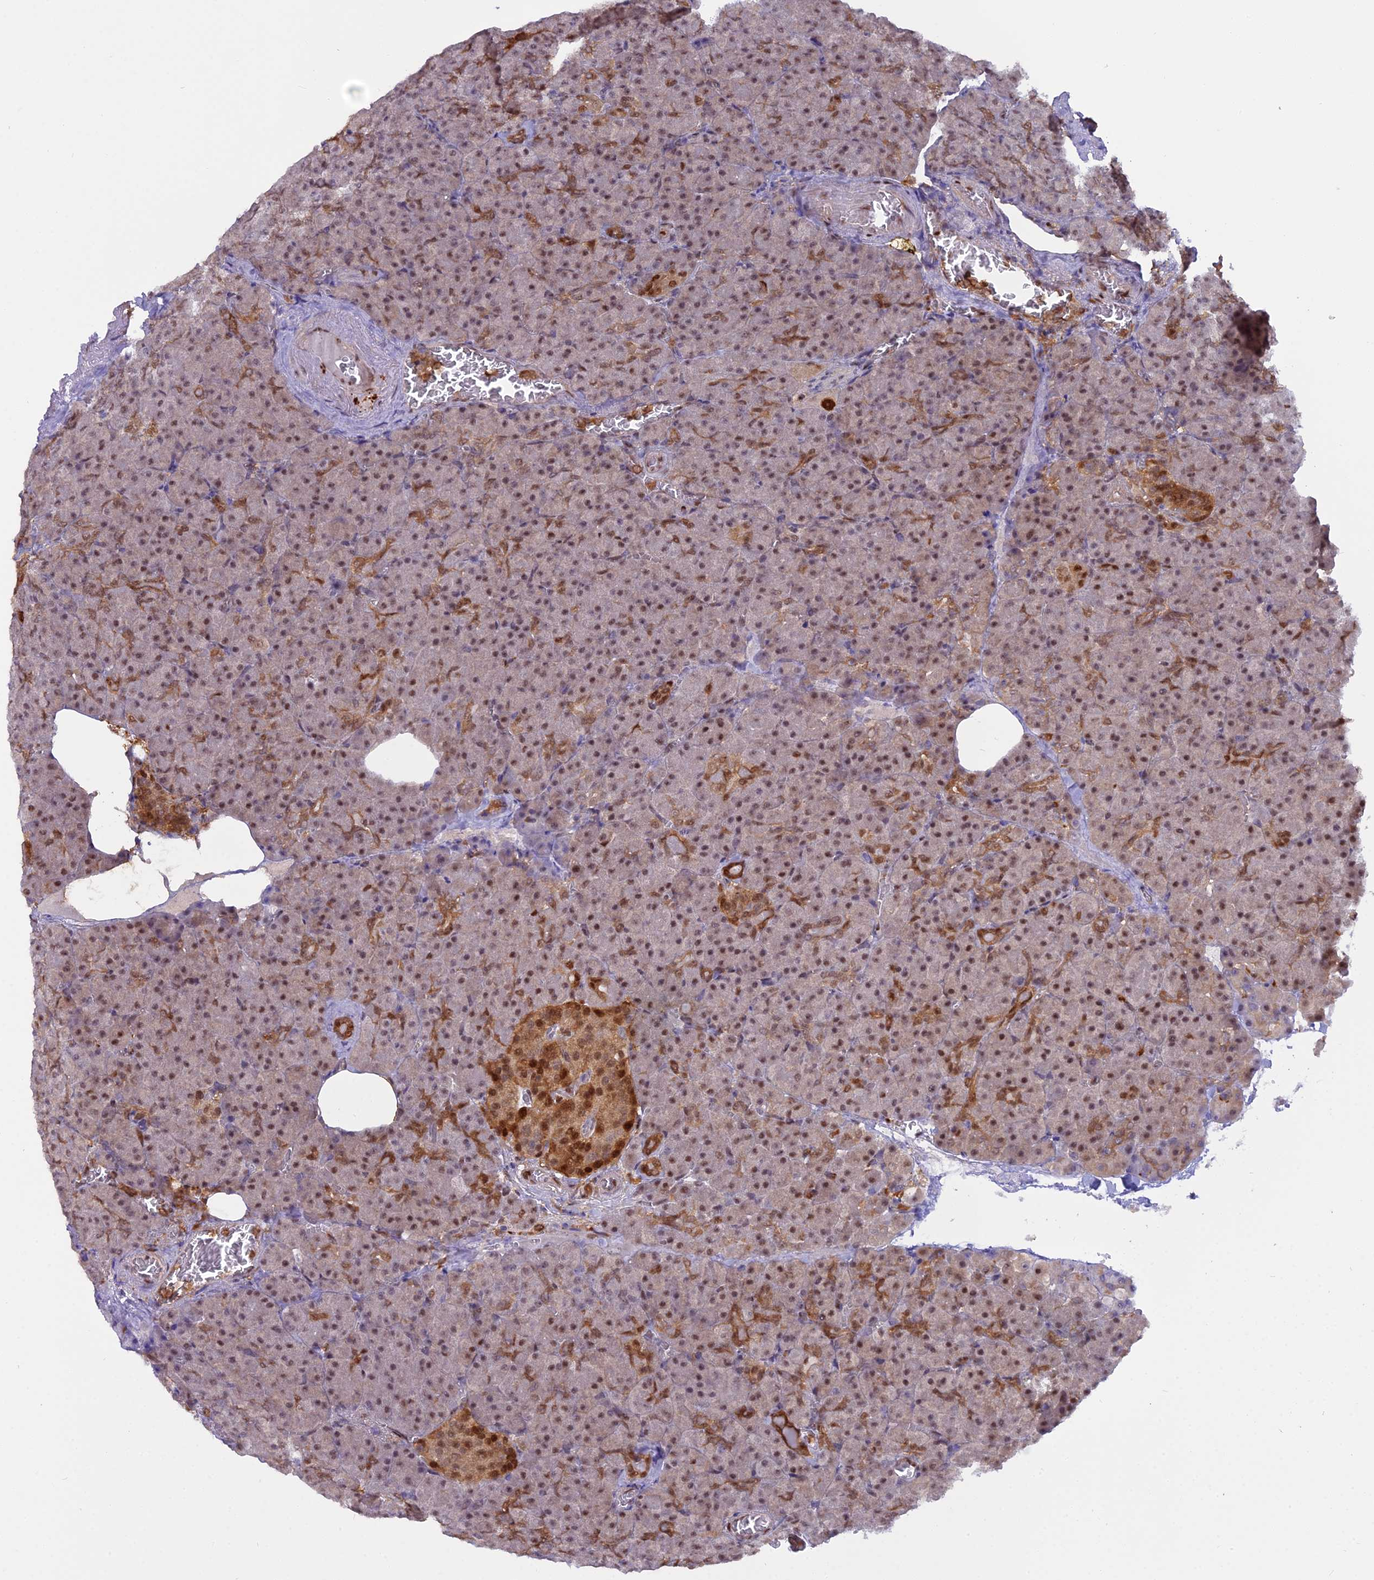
{"staining": {"intensity": "moderate", "quantity": ">75%", "location": "cytoplasmic/membranous,nuclear"}, "tissue": "pancreas", "cell_type": "Exocrine glandular cells", "image_type": "normal", "snomed": [{"axis": "morphology", "description": "Normal tissue, NOS"}, {"axis": "topography", "description": "Pancreas"}], "caption": "A medium amount of moderate cytoplasmic/membranous,nuclear positivity is seen in approximately >75% of exocrine glandular cells in unremarkable pancreas. Using DAB (brown) and hematoxylin (blue) stains, captured at high magnification using brightfield microscopy.", "gene": "NPEPL1", "patient": {"sex": "female", "age": 74}}